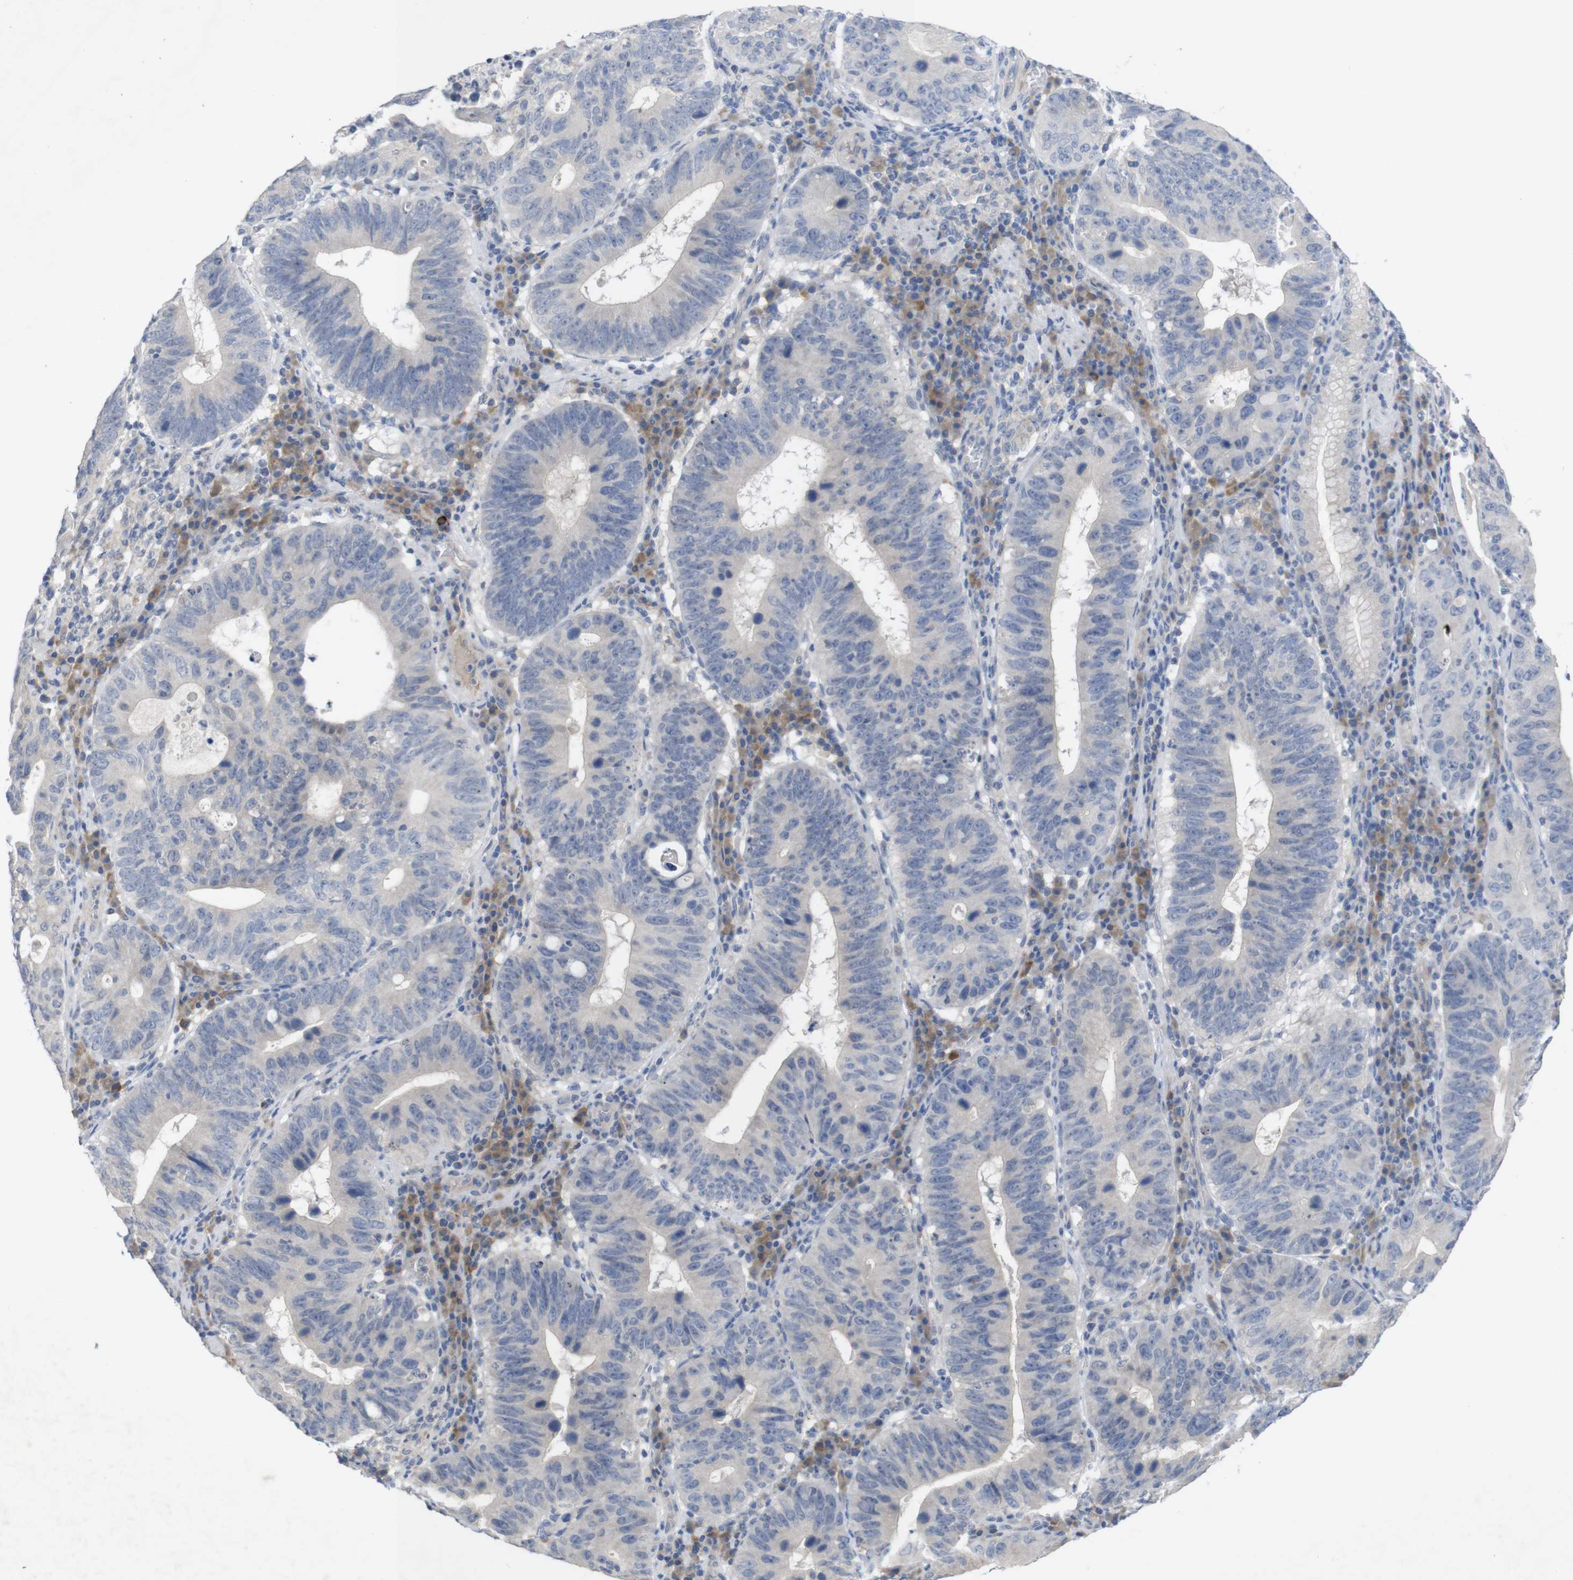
{"staining": {"intensity": "negative", "quantity": "none", "location": "none"}, "tissue": "stomach cancer", "cell_type": "Tumor cells", "image_type": "cancer", "snomed": [{"axis": "morphology", "description": "Adenocarcinoma, NOS"}, {"axis": "topography", "description": "Stomach"}], "caption": "DAB immunohistochemical staining of human stomach adenocarcinoma exhibits no significant staining in tumor cells.", "gene": "BCAR3", "patient": {"sex": "male", "age": 59}}